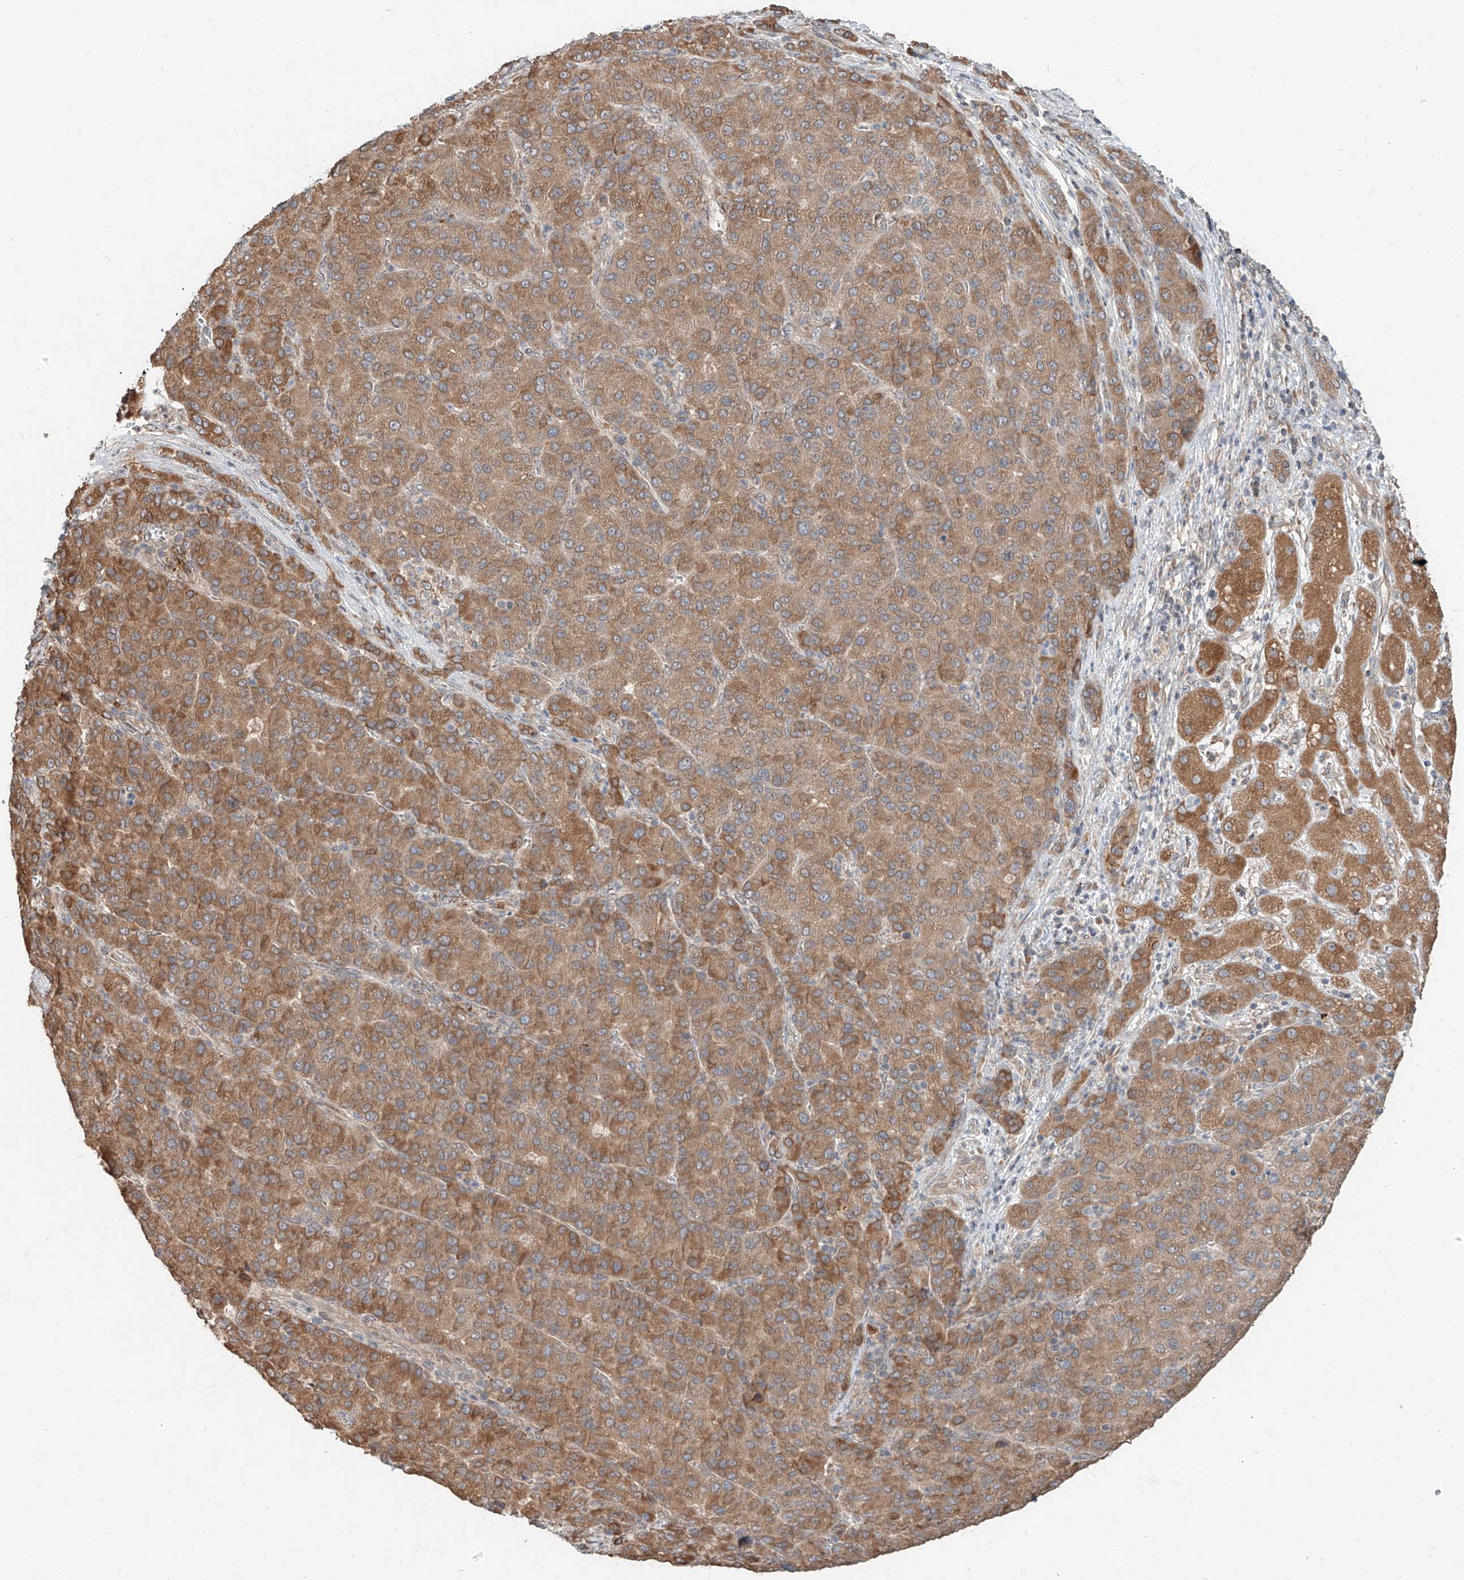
{"staining": {"intensity": "moderate", "quantity": ">75%", "location": "cytoplasmic/membranous"}, "tissue": "liver cancer", "cell_type": "Tumor cells", "image_type": "cancer", "snomed": [{"axis": "morphology", "description": "Carcinoma, Hepatocellular, NOS"}, {"axis": "topography", "description": "Liver"}], "caption": "DAB immunohistochemical staining of human liver cancer (hepatocellular carcinoma) exhibits moderate cytoplasmic/membranous protein positivity in approximately >75% of tumor cells.", "gene": "STX19", "patient": {"sex": "male", "age": 65}}